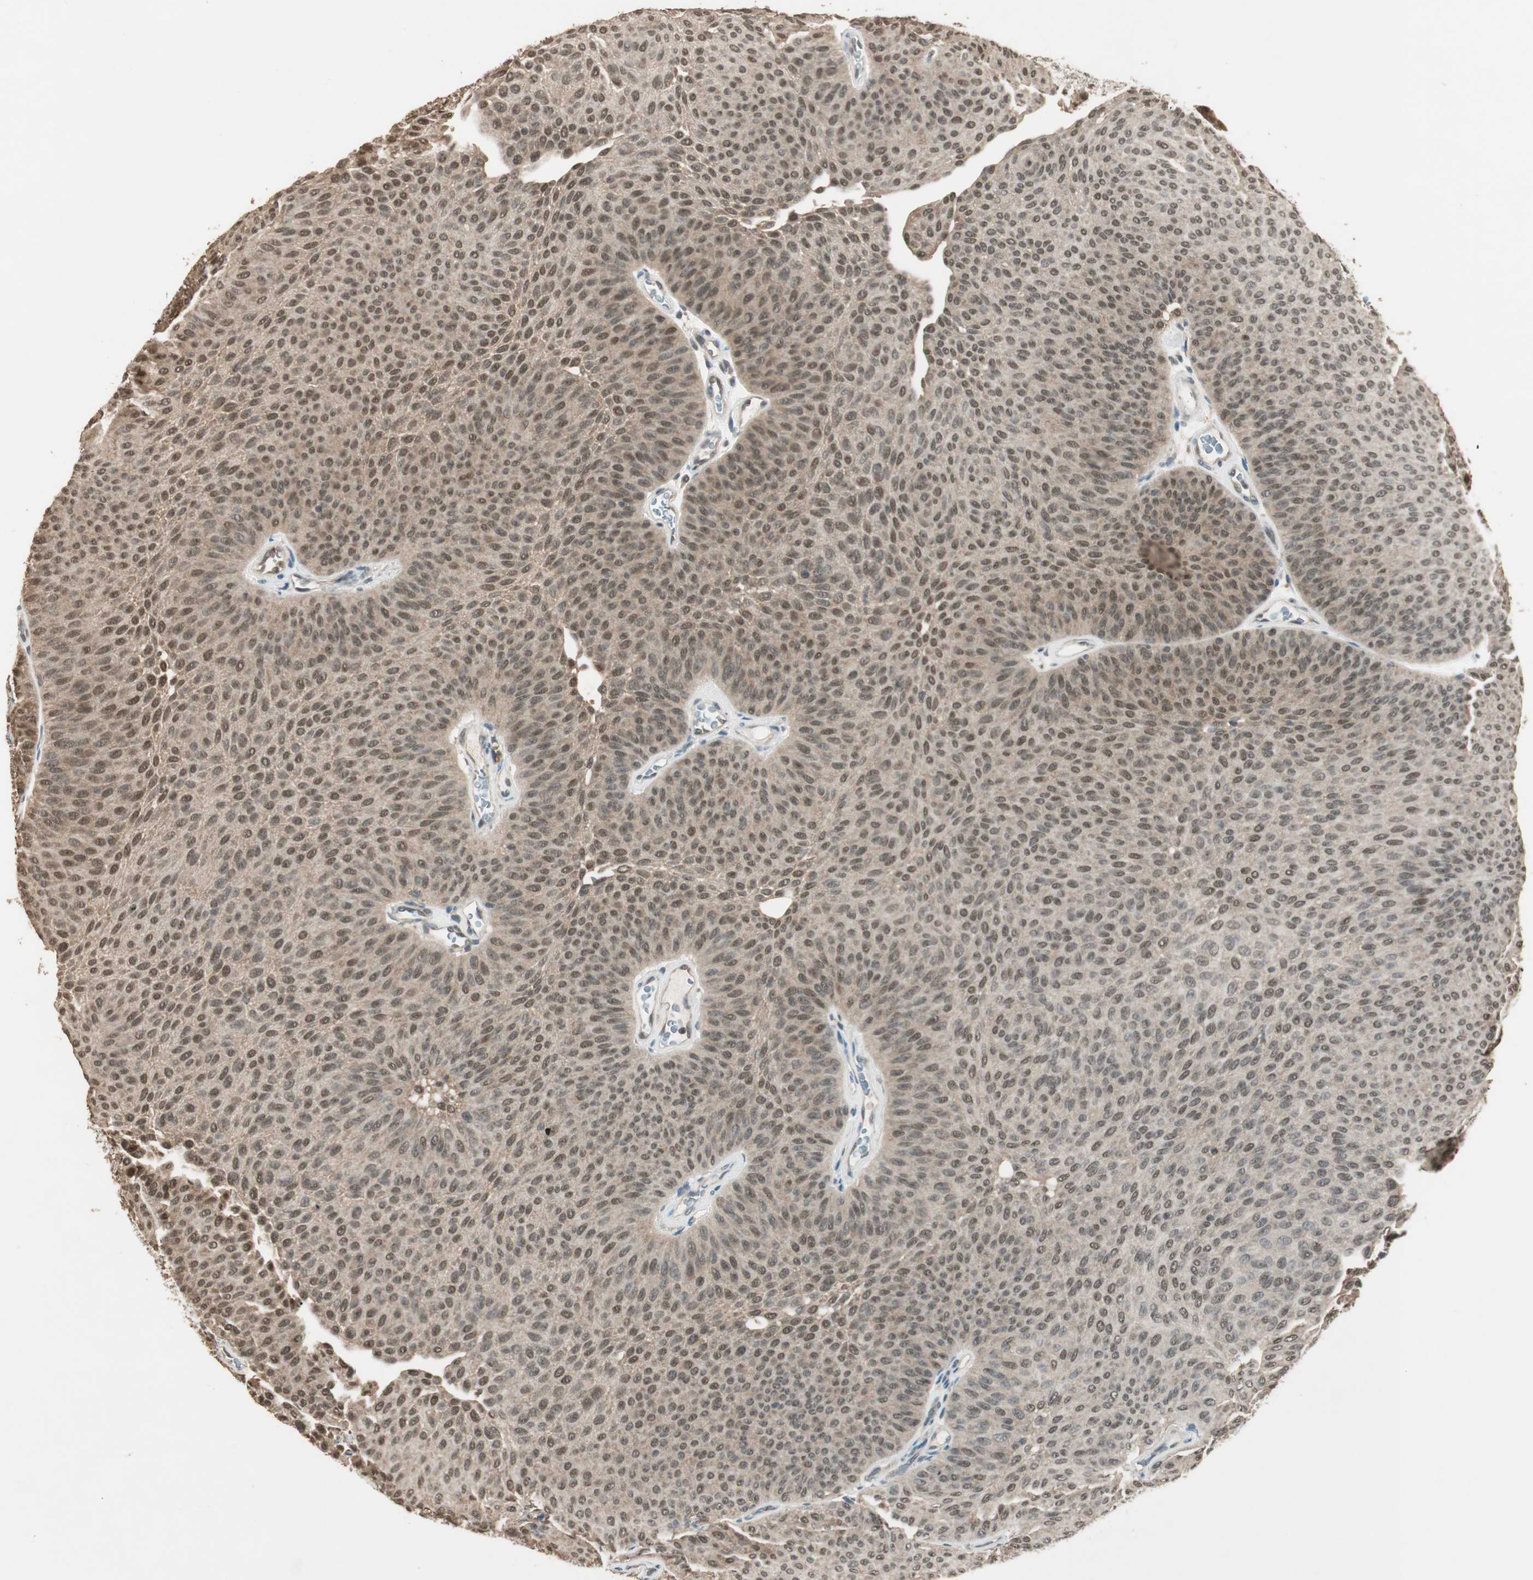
{"staining": {"intensity": "weak", "quantity": ">75%", "location": "cytoplasmic/membranous,nuclear"}, "tissue": "urothelial cancer", "cell_type": "Tumor cells", "image_type": "cancer", "snomed": [{"axis": "morphology", "description": "Urothelial carcinoma, Low grade"}, {"axis": "topography", "description": "Urinary bladder"}], "caption": "Immunohistochemistry (IHC) (DAB) staining of urothelial carcinoma (low-grade) reveals weak cytoplasmic/membranous and nuclear protein staining in about >75% of tumor cells.", "gene": "USP5", "patient": {"sex": "female", "age": 60}}